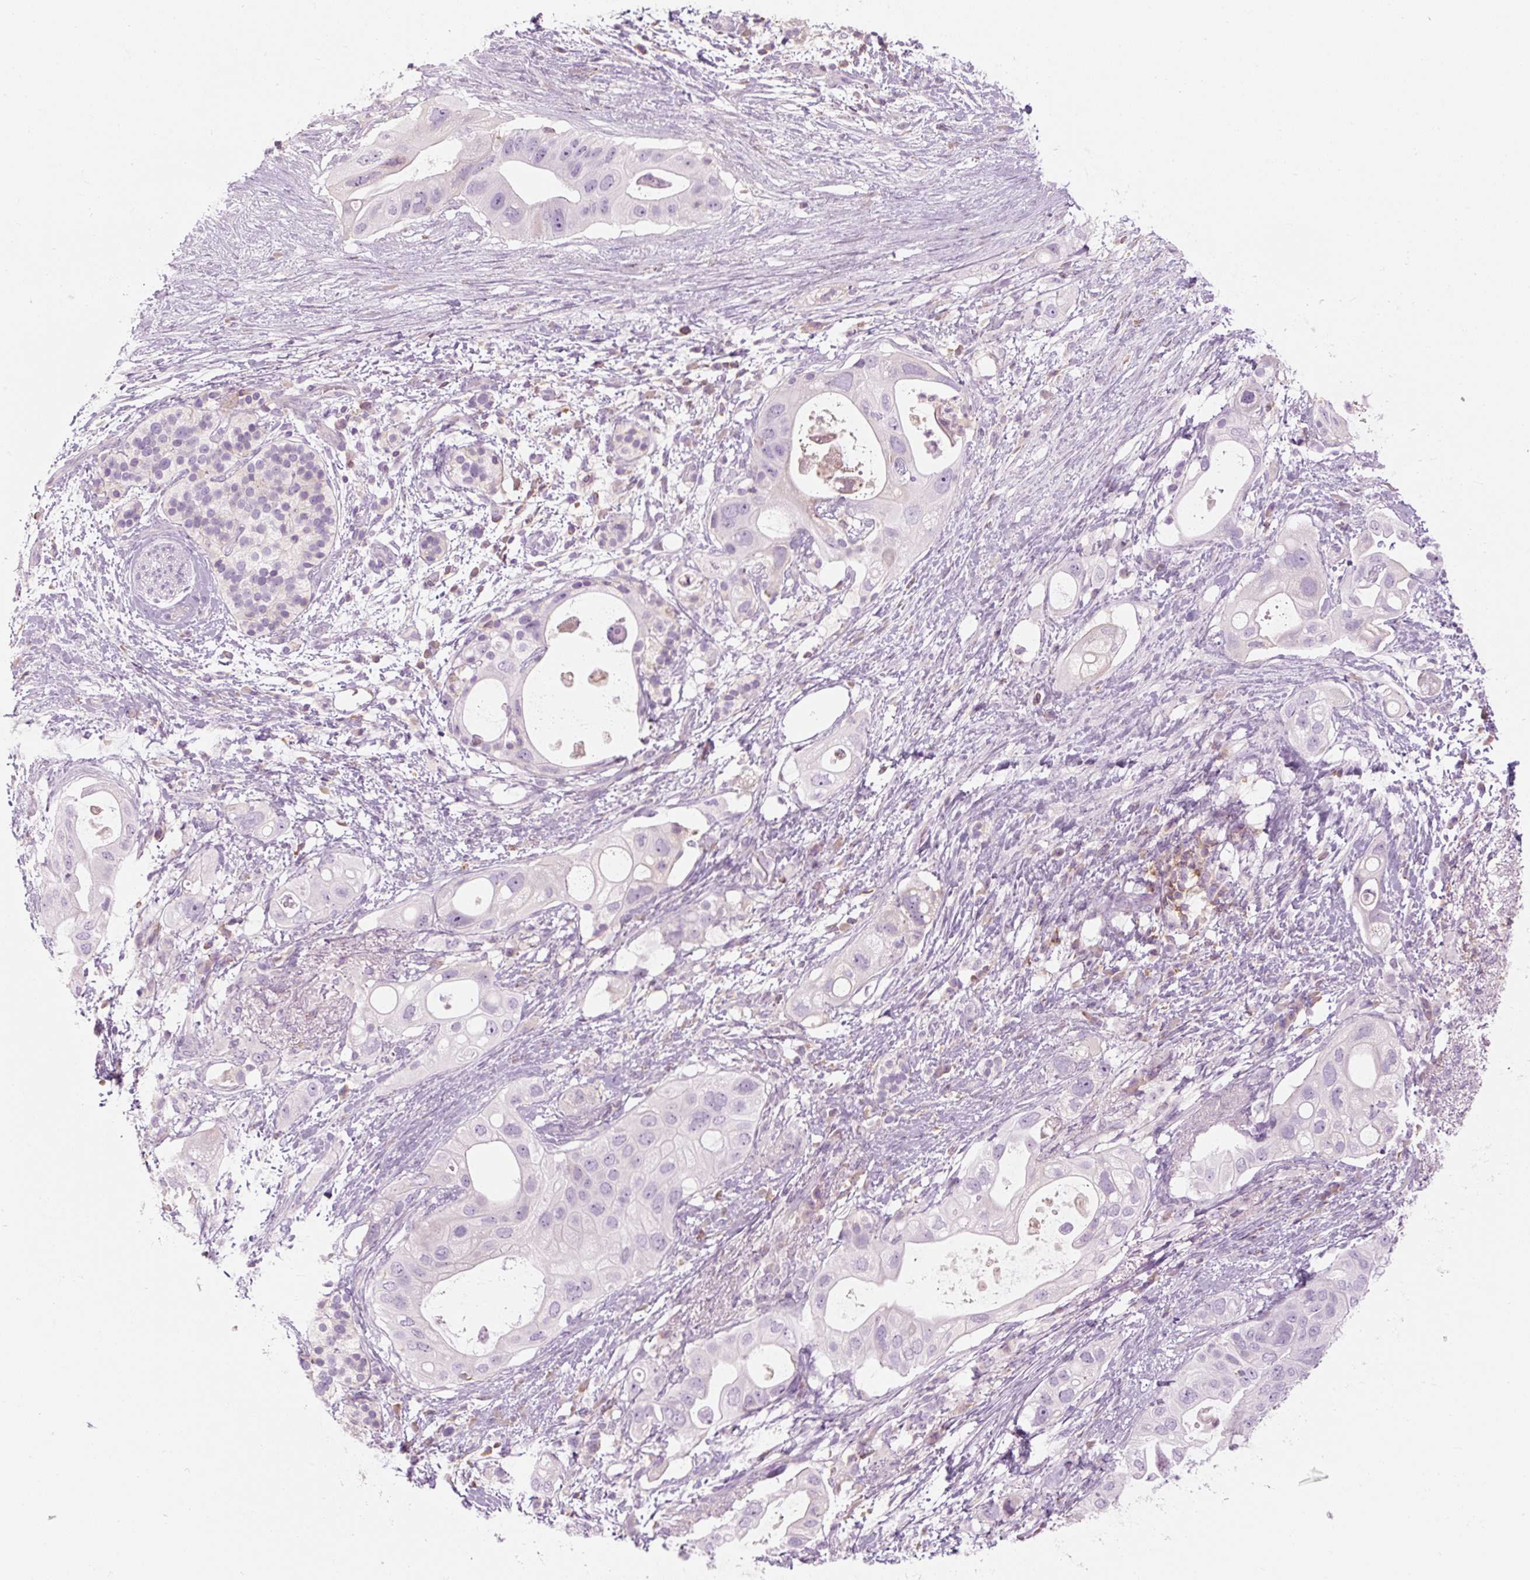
{"staining": {"intensity": "negative", "quantity": "none", "location": "none"}, "tissue": "pancreatic cancer", "cell_type": "Tumor cells", "image_type": "cancer", "snomed": [{"axis": "morphology", "description": "Adenocarcinoma, NOS"}, {"axis": "topography", "description": "Pancreas"}], "caption": "The image exhibits no staining of tumor cells in pancreatic adenocarcinoma.", "gene": "TIGD2", "patient": {"sex": "female", "age": 72}}